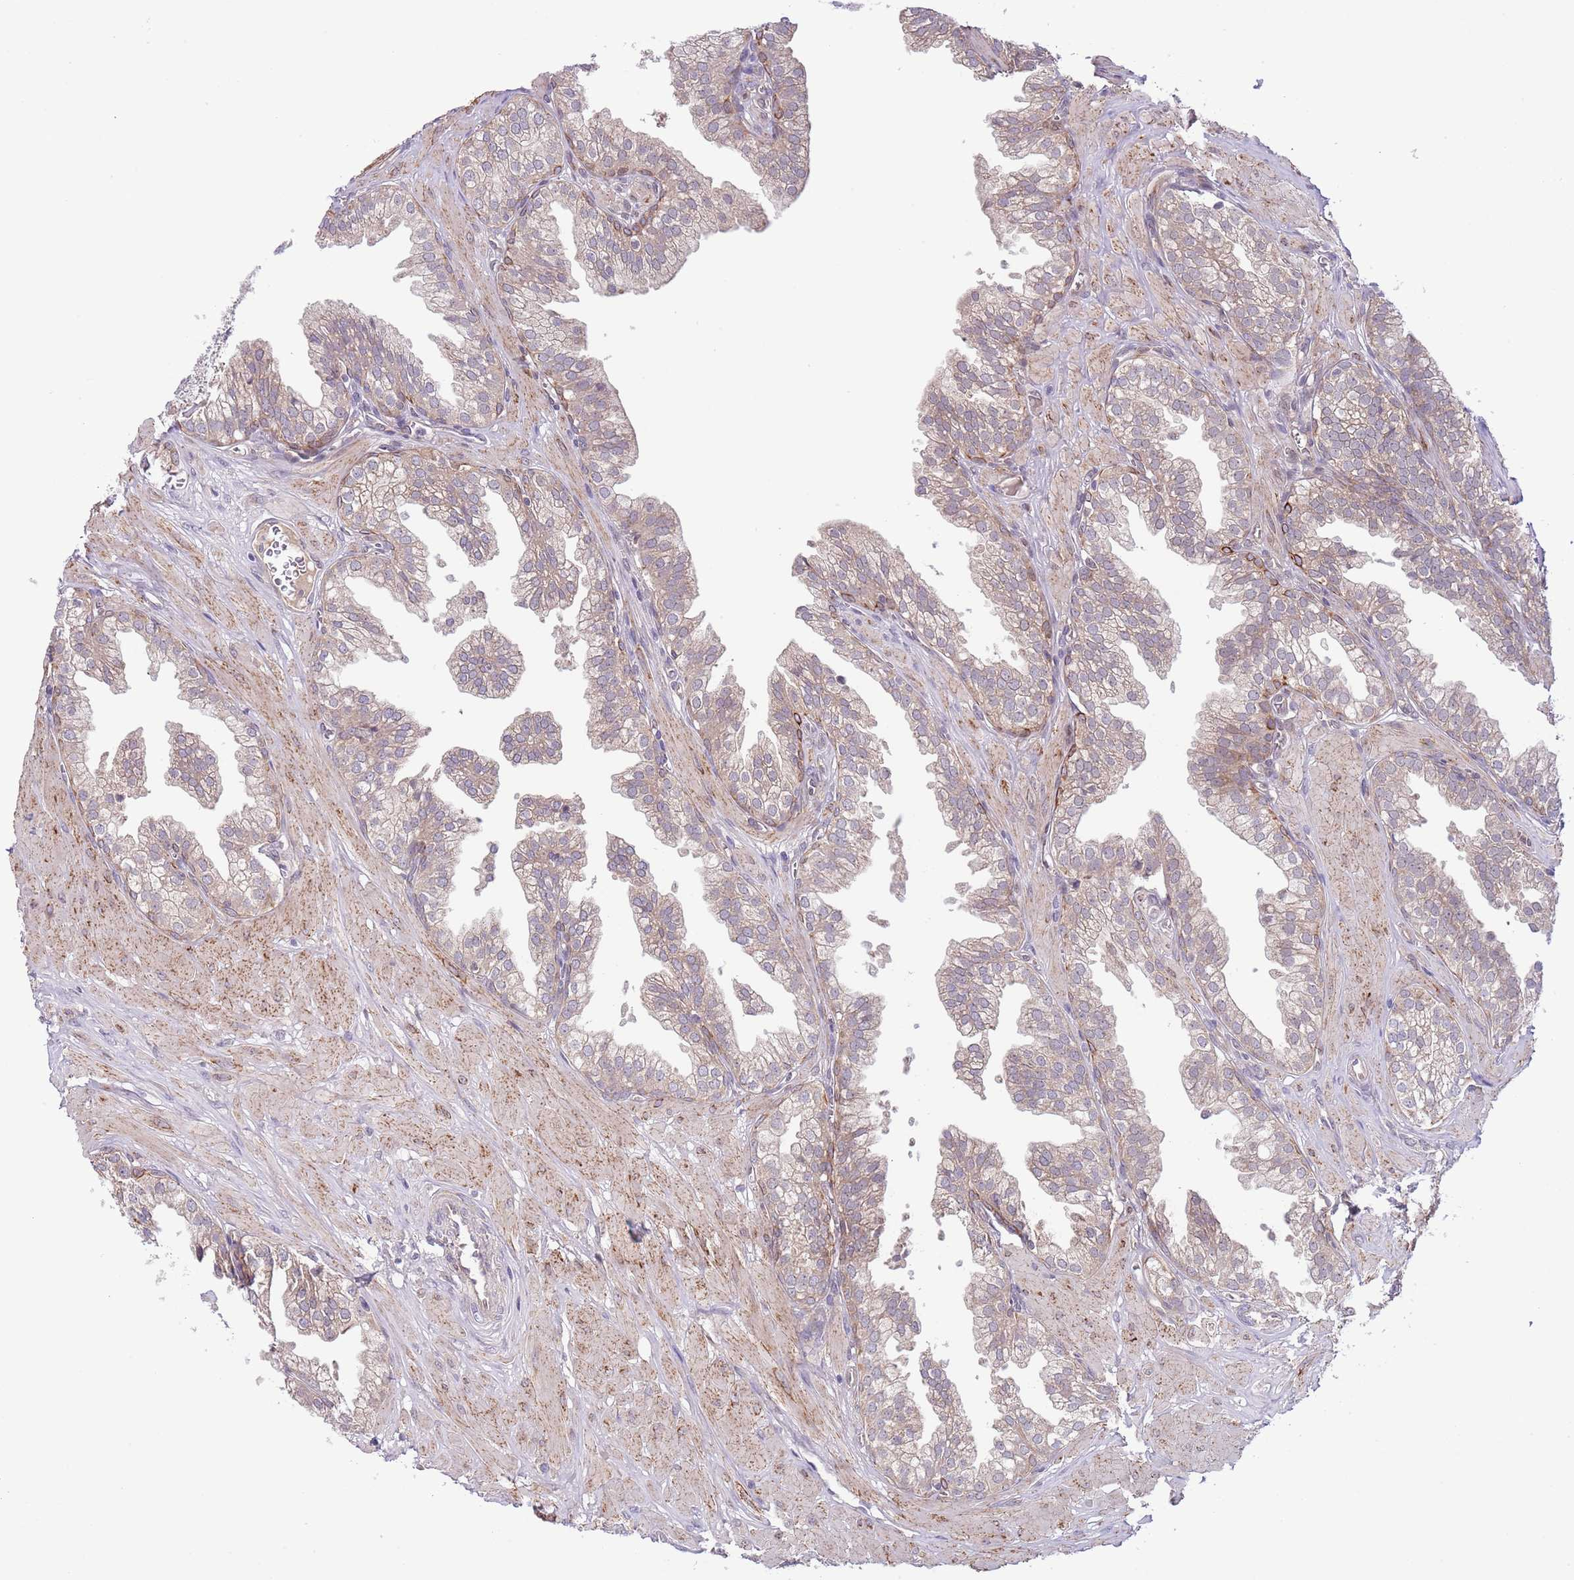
{"staining": {"intensity": "moderate", "quantity": "<25%", "location": "cytoplasmic/membranous"}, "tissue": "prostate", "cell_type": "Glandular cells", "image_type": "normal", "snomed": [{"axis": "morphology", "description": "Normal tissue, NOS"}, {"axis": "topography", "description": "Prostate"}, {"axis": "topography", "description": "Peripheral nerve tissue"}], "caption": "Protein staining shows moderate cytoplasmic/membranous expression in about <25% of glandular cells in normal prostate. (Brightfield microscopy of DAB IHC at high magnification).", "gene": "CHD1", "patient": {"sex": "male", "age": 55}}